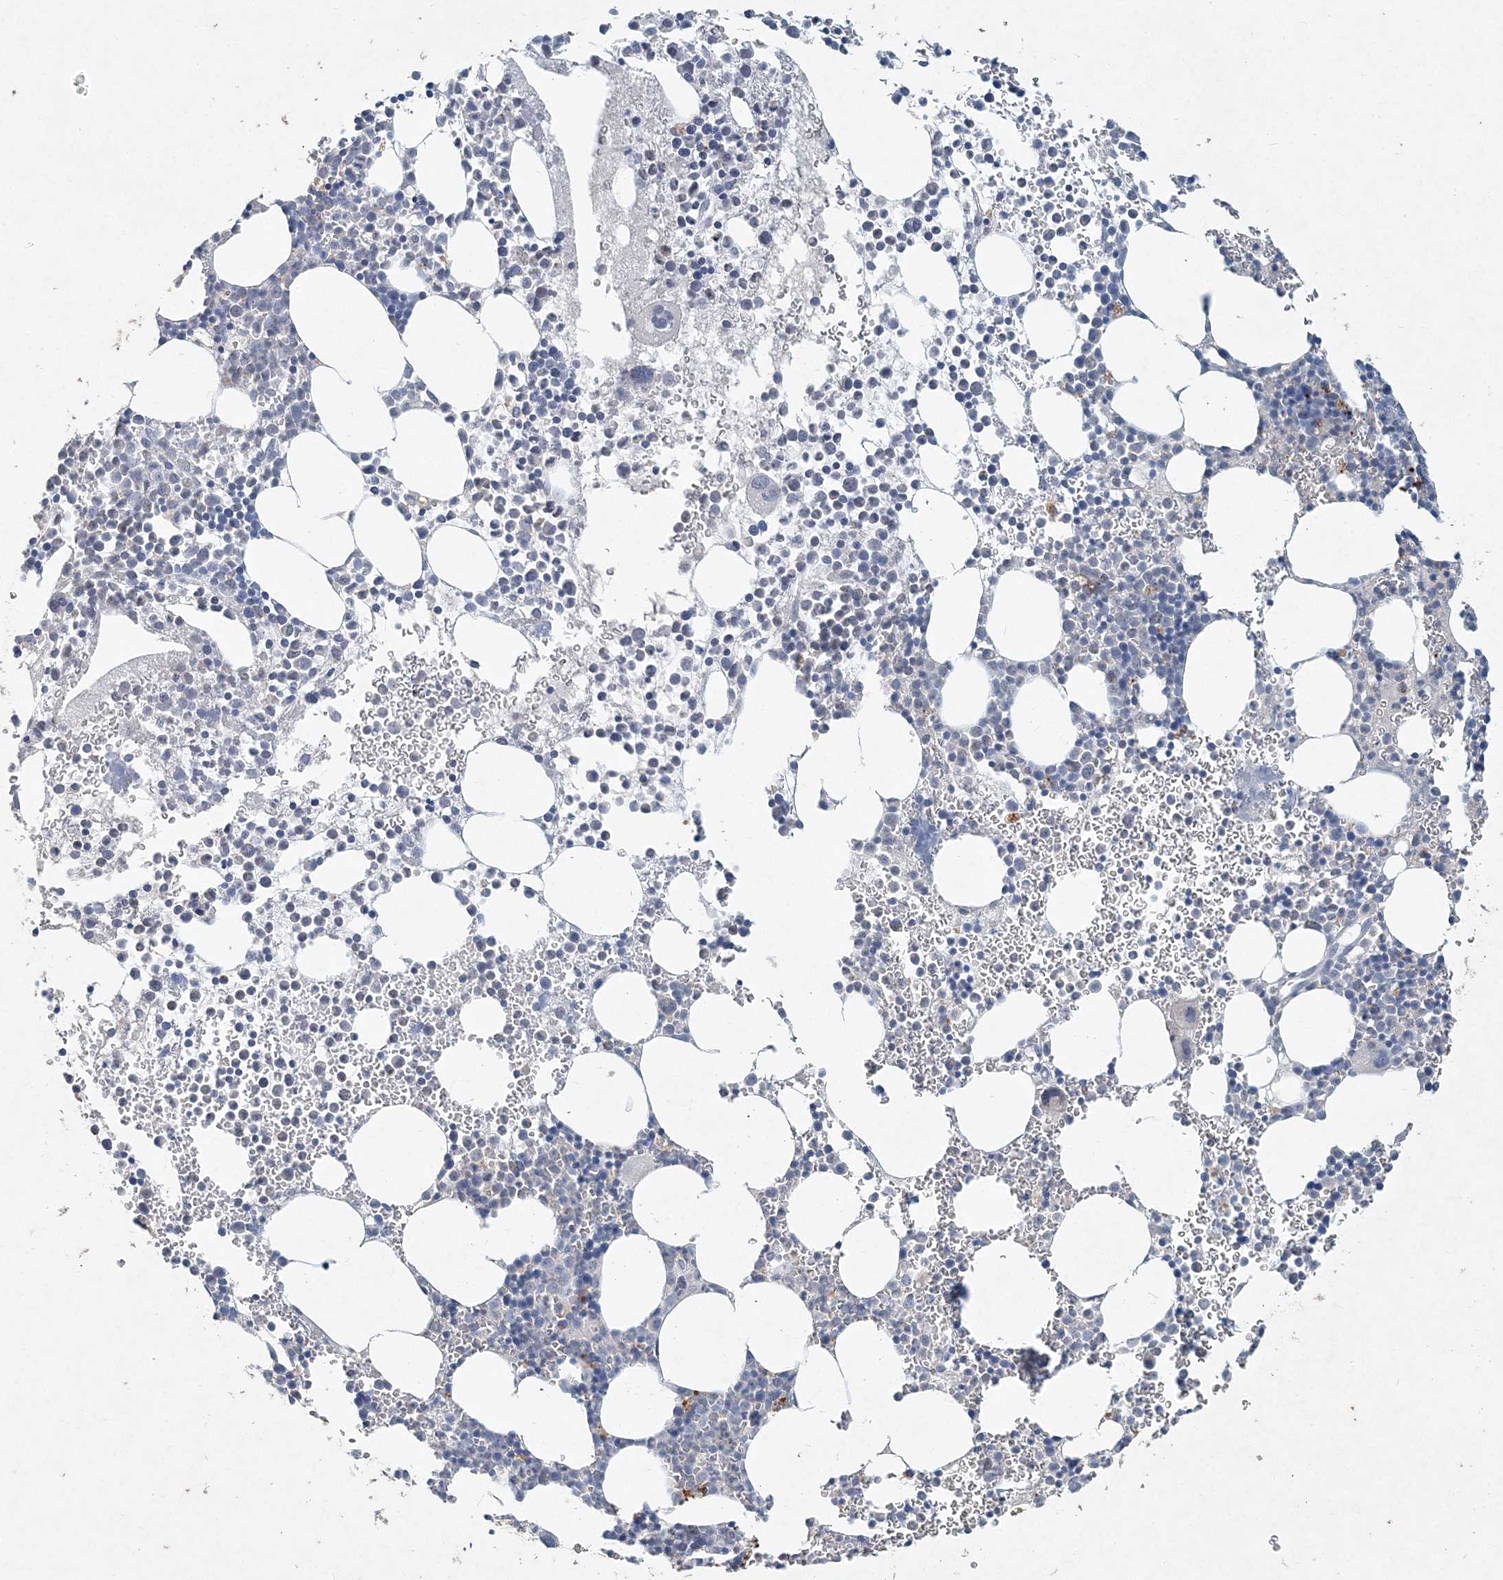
{"staining": {"intensity": "negative", "quantity": "none", "location": "none"}, "tissue": "bone marrow", "cell_type": "Hematopoietic cells", "image_type": "normal", "snomed": [{"axis": "morphology", "description": "Normal tissue, NOS"}, {"axis": "topography", "description": "Bone marrow"}], "caption": "IHC of normal human bone marrow reveals no expression in hematopoietic cells. (Immunohistochemistry, brightfield microscopy, high magnification).", "gene": "DNAH5", "patient": {"sex": "female", "age": 78}}